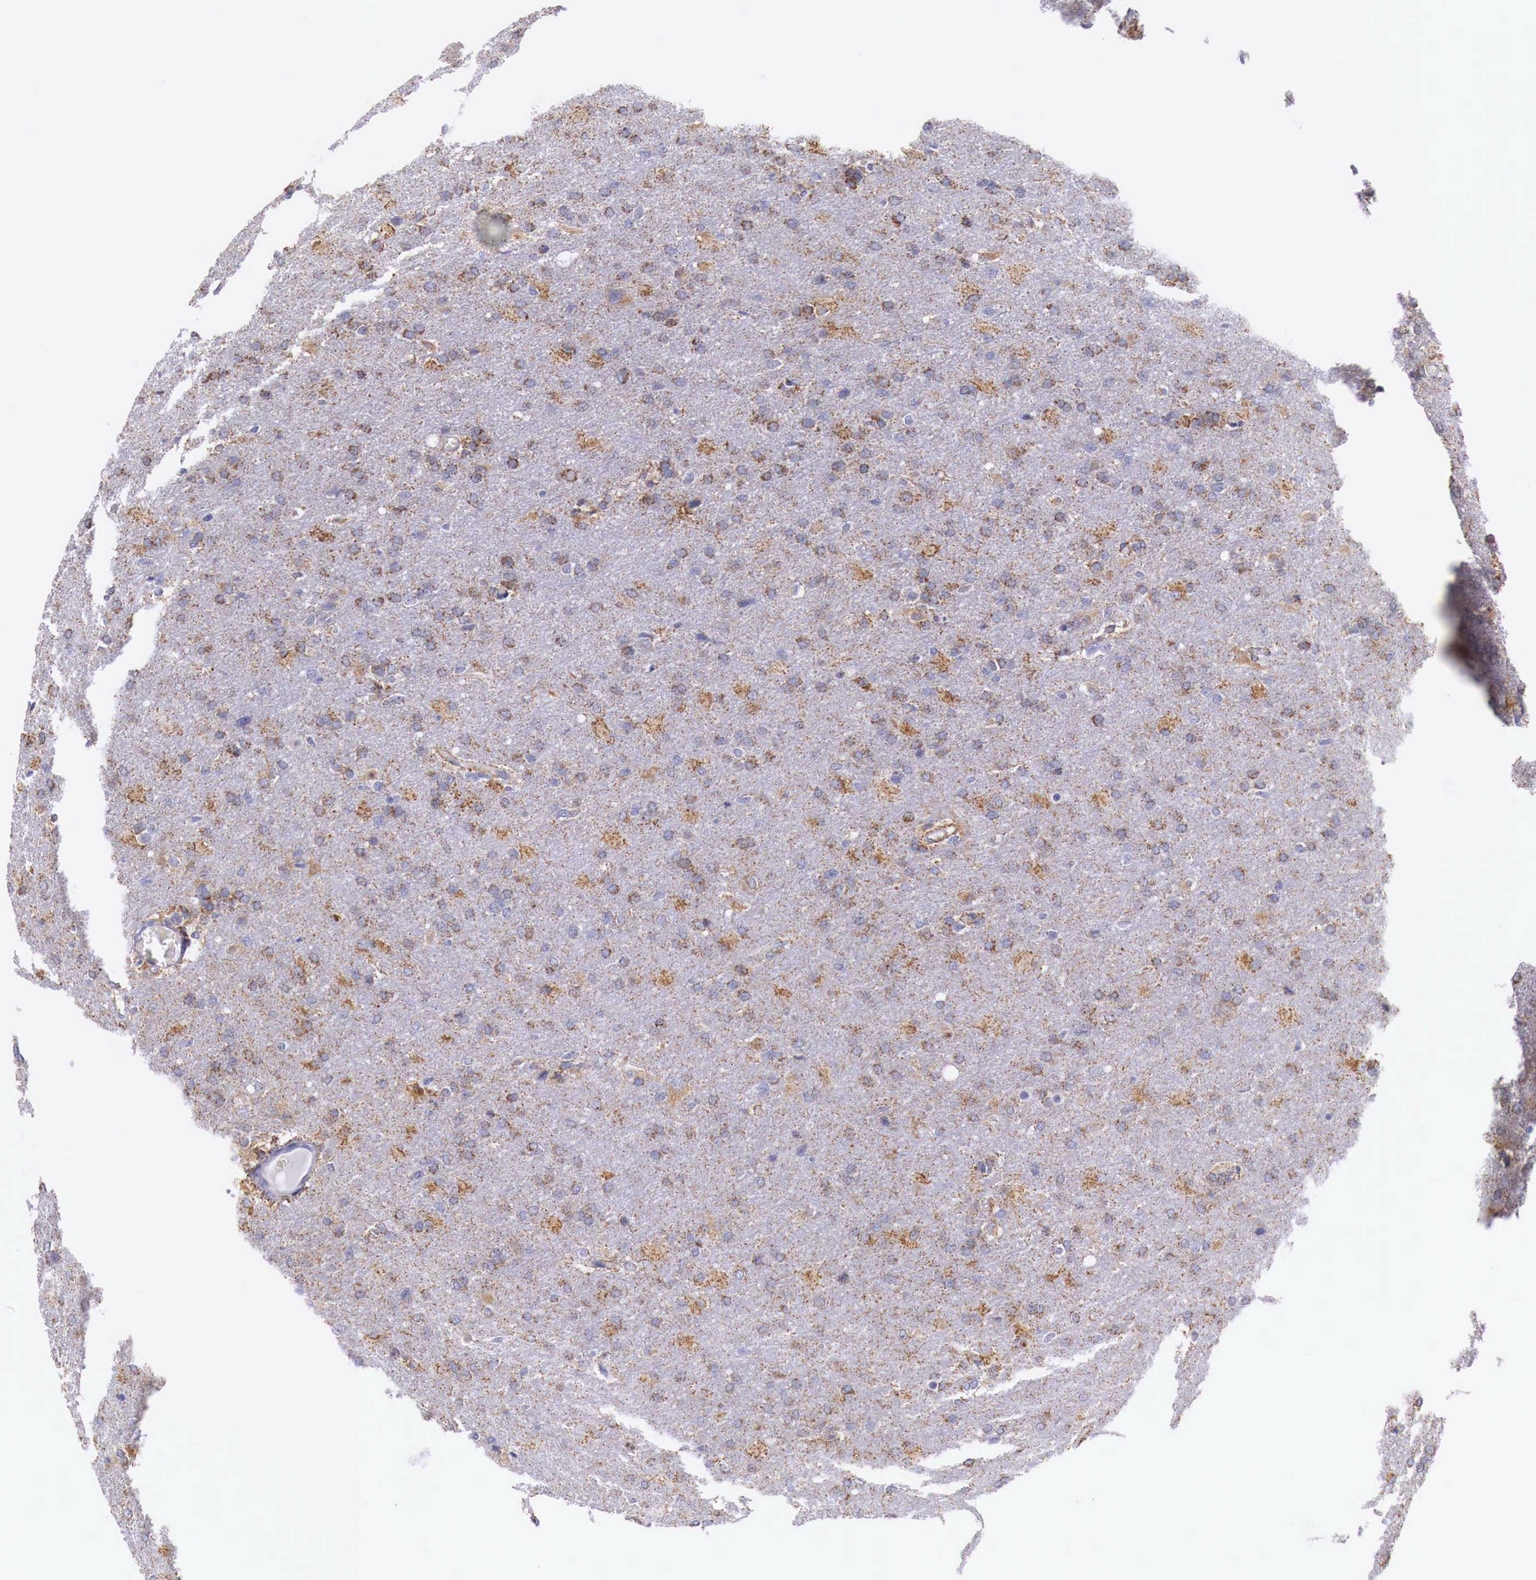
{"staining": {"intensity": "moderate", "quantity": ">75%", "location": "cytoplasmic/membranous"}, "tissue": "glioma", "cell_type": "Tumor cells", "image_type": "cancer", "snomed": [{"axis": "morphology", "description": "Glioma, malignant, High grade"}, {"axis": "topography", "description": "Brain"}], "caption": "Immunohistochemistry (DAB (3,3'-diaminobenzidine)) staining of glioma shows moderate cytoplasmic/membranous protein staining in approximately >75% of tumor cells.", "gene": "NREP", "patient": {"sex": "male", "age": 68}}